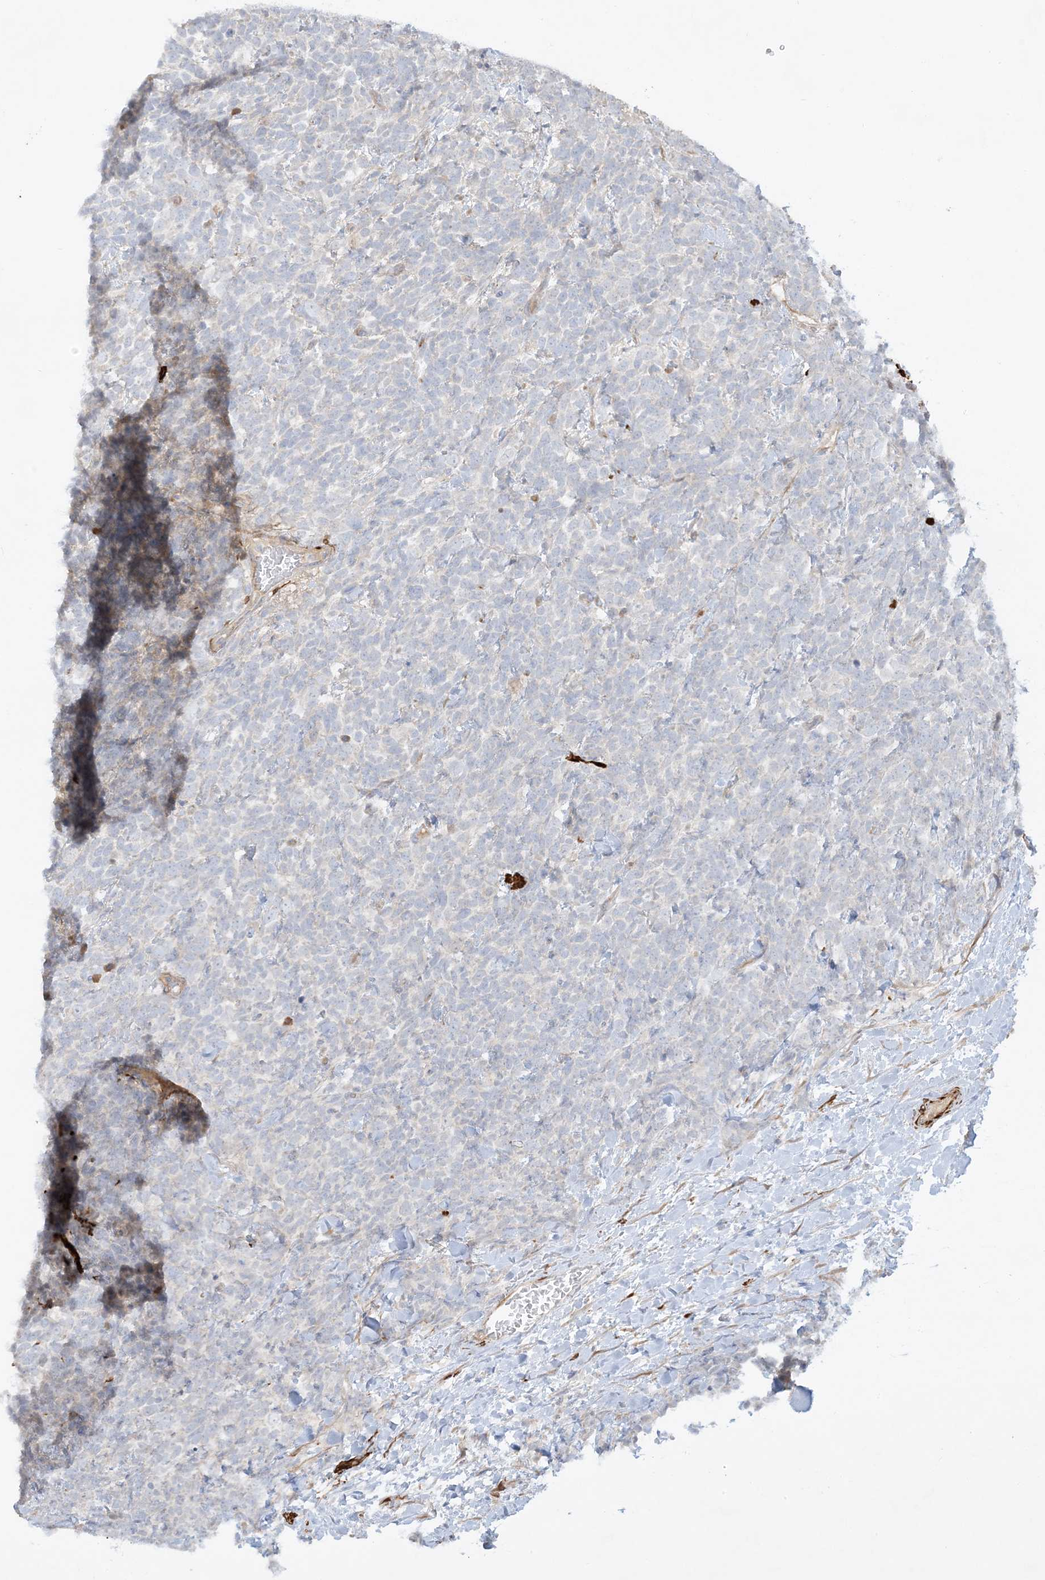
{"staining": {"intensity": "negative", "quantity": "none", "location": "none"}, "tissue": "urothelial cancer", "cell_type": "Tumor cells", "image_type": "cancer", "snomed": [{"axis": "morphology", "description": "Urothelial carcinoma, High grade"}, {"axis": "topography", "description": "Urinary bladder"}], "caption": "Tumor cells are negative for brown protein staining in high-grade urothelial carcinoma. (DAB immunohistochemistry, high magnification).", "gene": "THADA", "patient": {"sex": "female", "age": 82}}